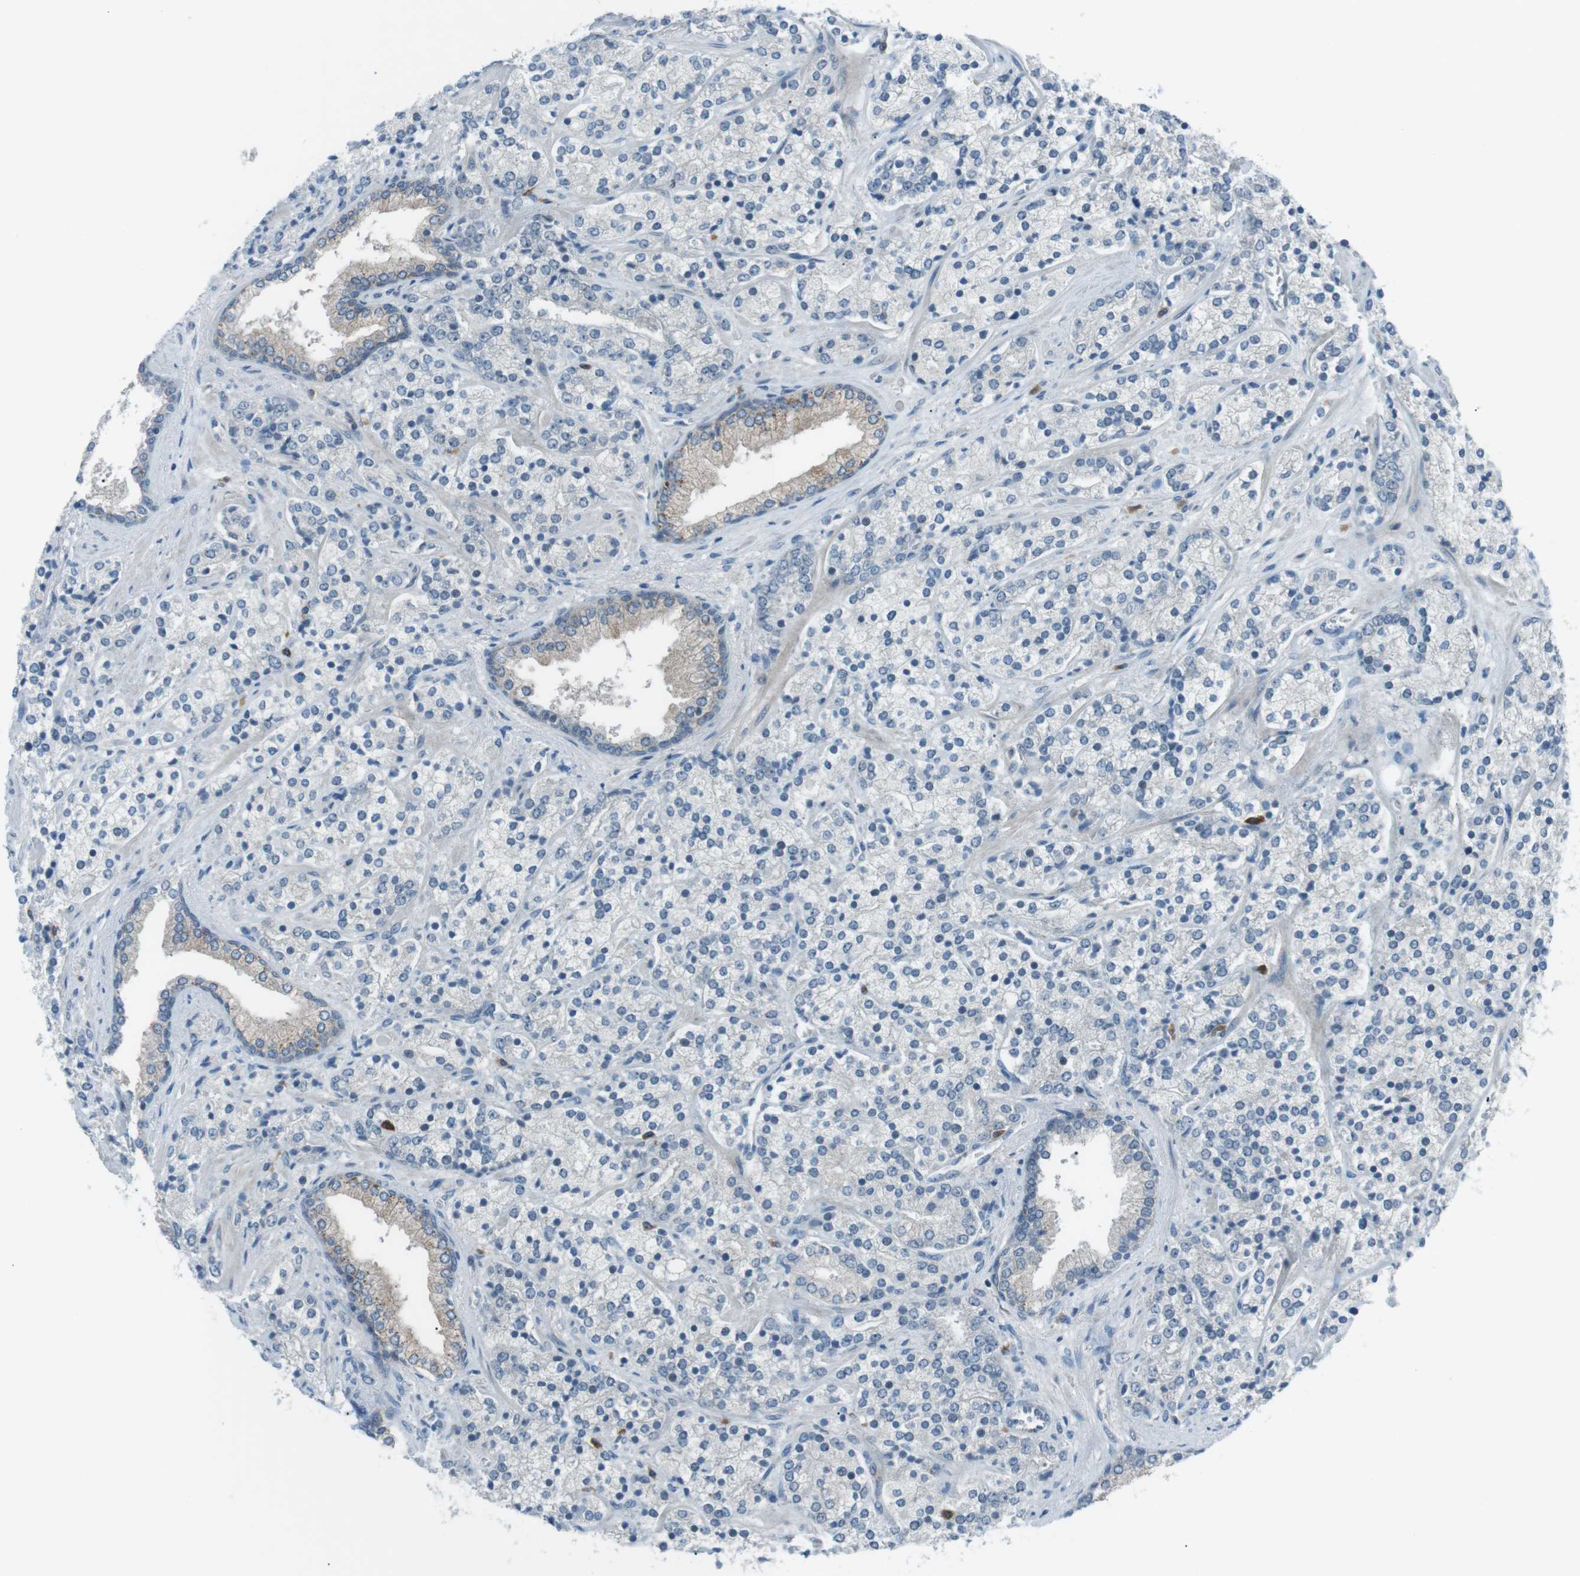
{"staining": {"intensity": "negative", "quantity": "none", "location": "none"}, "tissue": "prostate cancer", "cell_type": "Tumor cells", "image_type": "cancer", "snomed": [{"axis": "morphology", "description": "Adenocarcinoma, High grade"}, {"axis": "topography", "description": "Prostate"}], "caption": "Immunohistochemistry (IHC) histopathology image of neoplastic tissue: human prostate high-grade adenocarcinoma stained with DAB reveals no significant protein expression in tumor cells.", "gene": "FCRLA", "patient": {"sex": "male", "age": 71}}